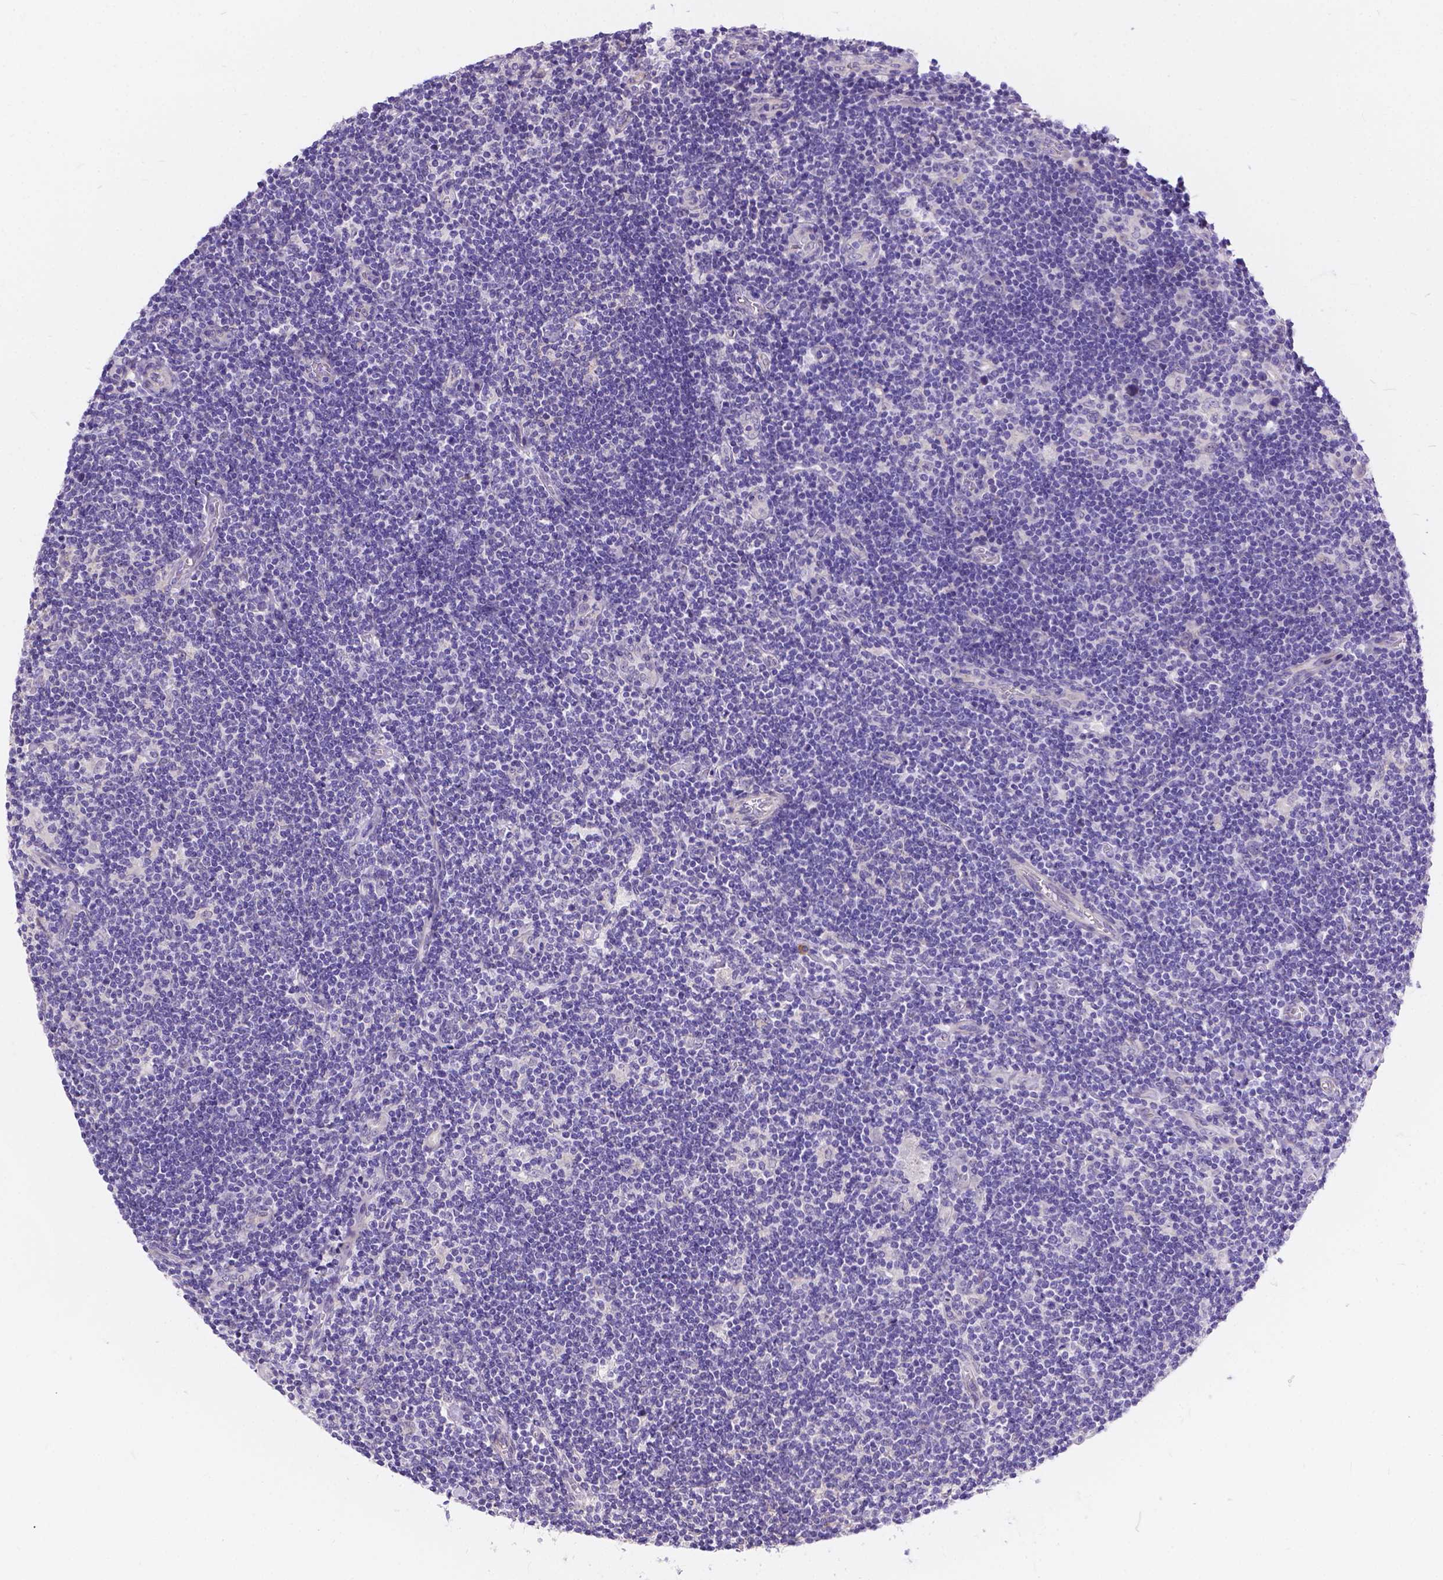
{"staining": {"intensity": "negative", "quantity": "none", "location": "none"}, "tissue": "lymphoma", "cell_type": "Tumor cells", "image_type": "cancer", "snomed": [{"axis": "morphology", "description": "Hodgkin's disease, NOS"}, {"axis": "topography", "description": "Lymph node"}], "caption": "This is an immunohistochemistry (IHC) micrograph of lymphoma. There is no positivity in tumor cells.", "gene": "DLEC1", "patient": {"sex": "male", "age": 40}}